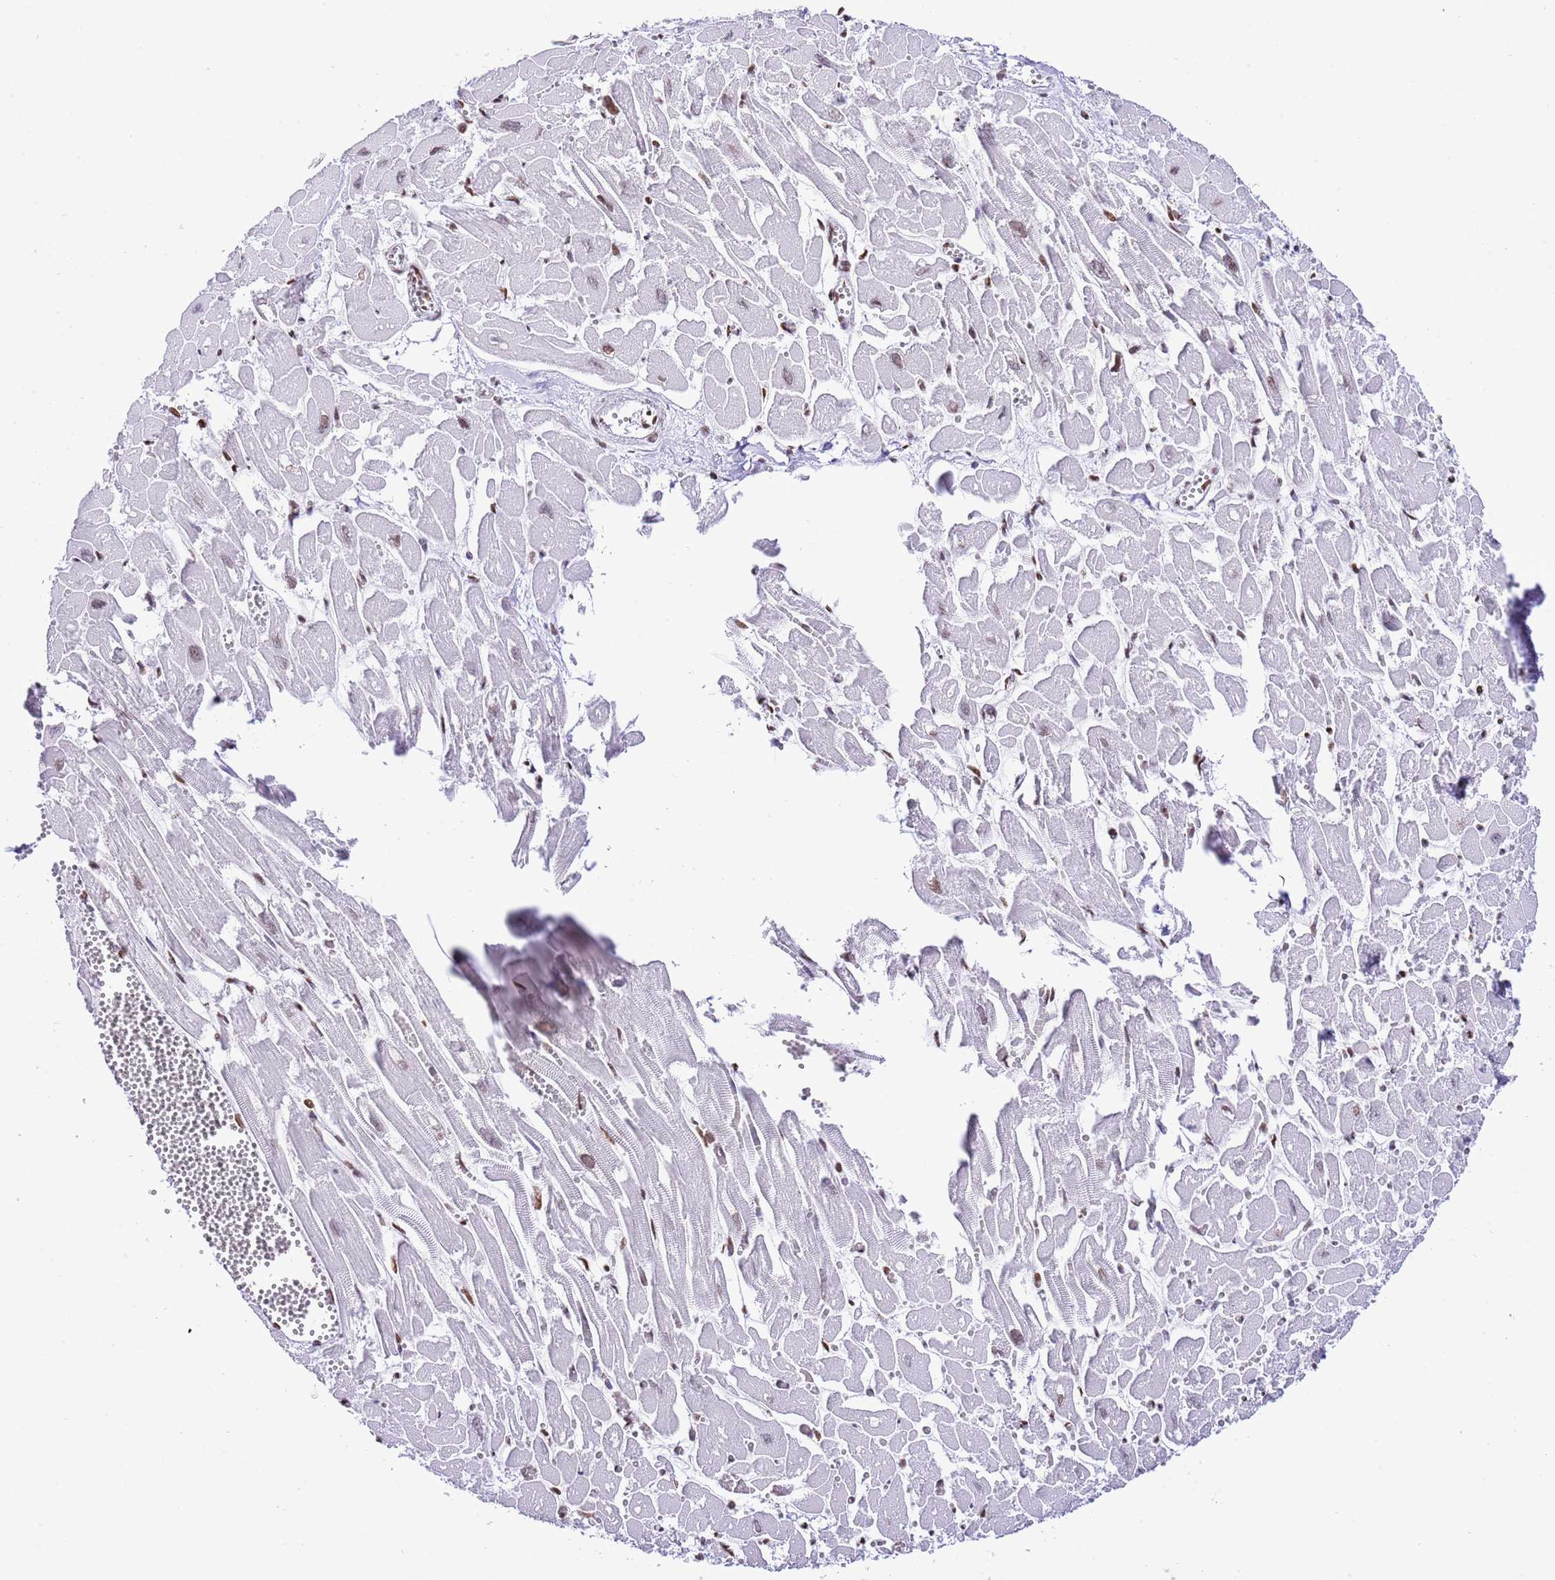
{"staining": {"intensity": "moderate", "quantity": "<25%", "location": "nuclear"}, "tissue": "heart muscle", "cell_type": "Cardiomyocytes", "image_type": "normal", "snomed": [{"axis": "morphology", "description": "Normal tissue, NOS"}, {"axis": "topography", "description": "Heart"}], "caption": "This photomicrograph reveals immunohistochemistry (IHC) staining of normal heart muscle, with low moderate nuclear expression in about <25% of cardiomyocytes.", "gene": "PRR15", "patient": {"sex": "male", "age": 54}}